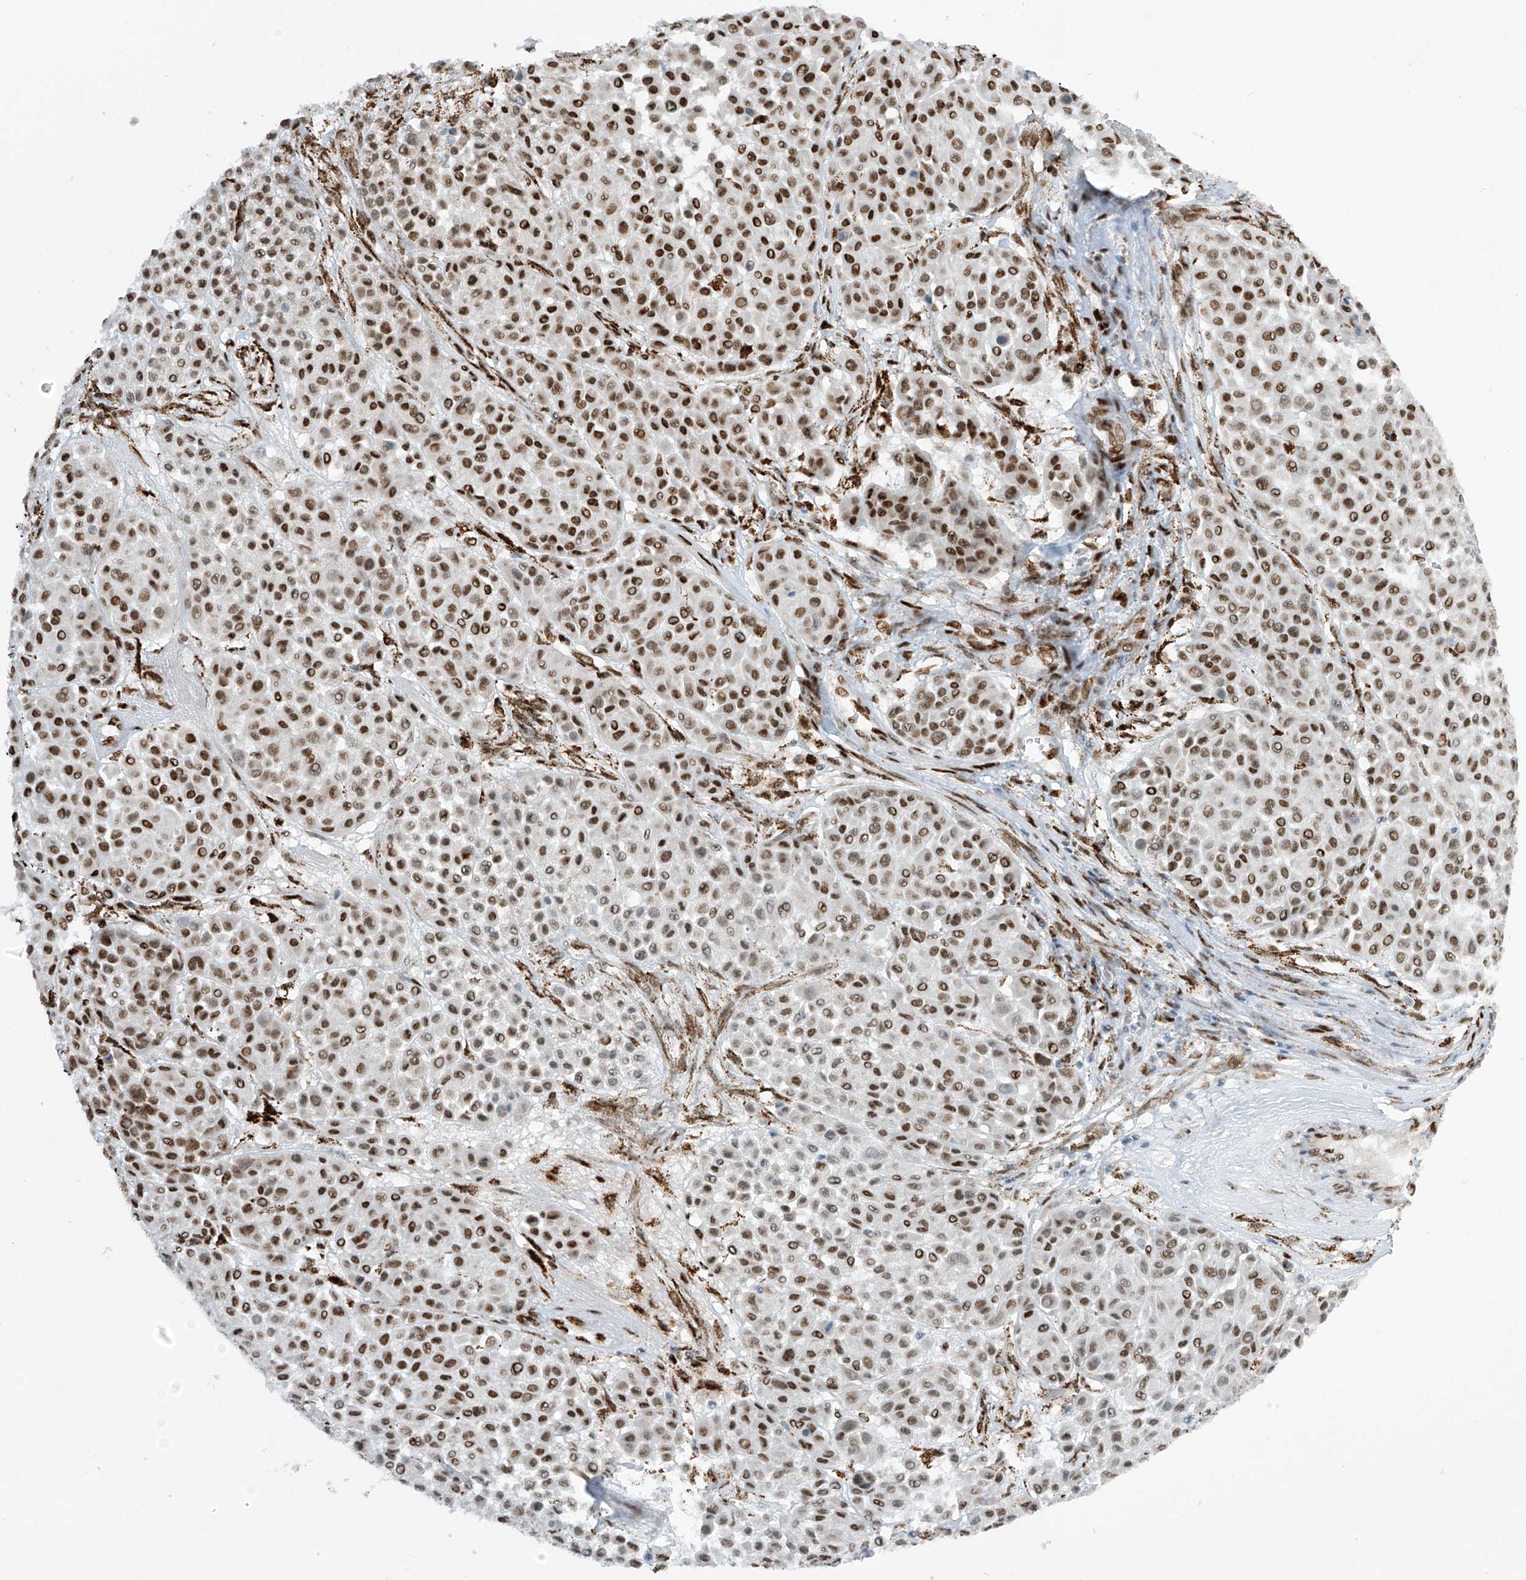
{"staining": {"intensity": "strong", "quantity": ">75%", "location": "nuclear"}, "tissue": "melanoma", "cell_type": "Tumor cells", "image_type": "cancer", "snomed": [{"axis": "morphology", "description": "Malignant melanoma, Metastatic site"}, {"axis": "topography", "description": "Soft tissue"}], "caption": "Human melanoma stained for a protein (brown) demonstrates strong nuclear positive positivity in about >75% of tumor cells.", "gene": "PM20D2", "patient": {"sex": "male", "age": 41}}